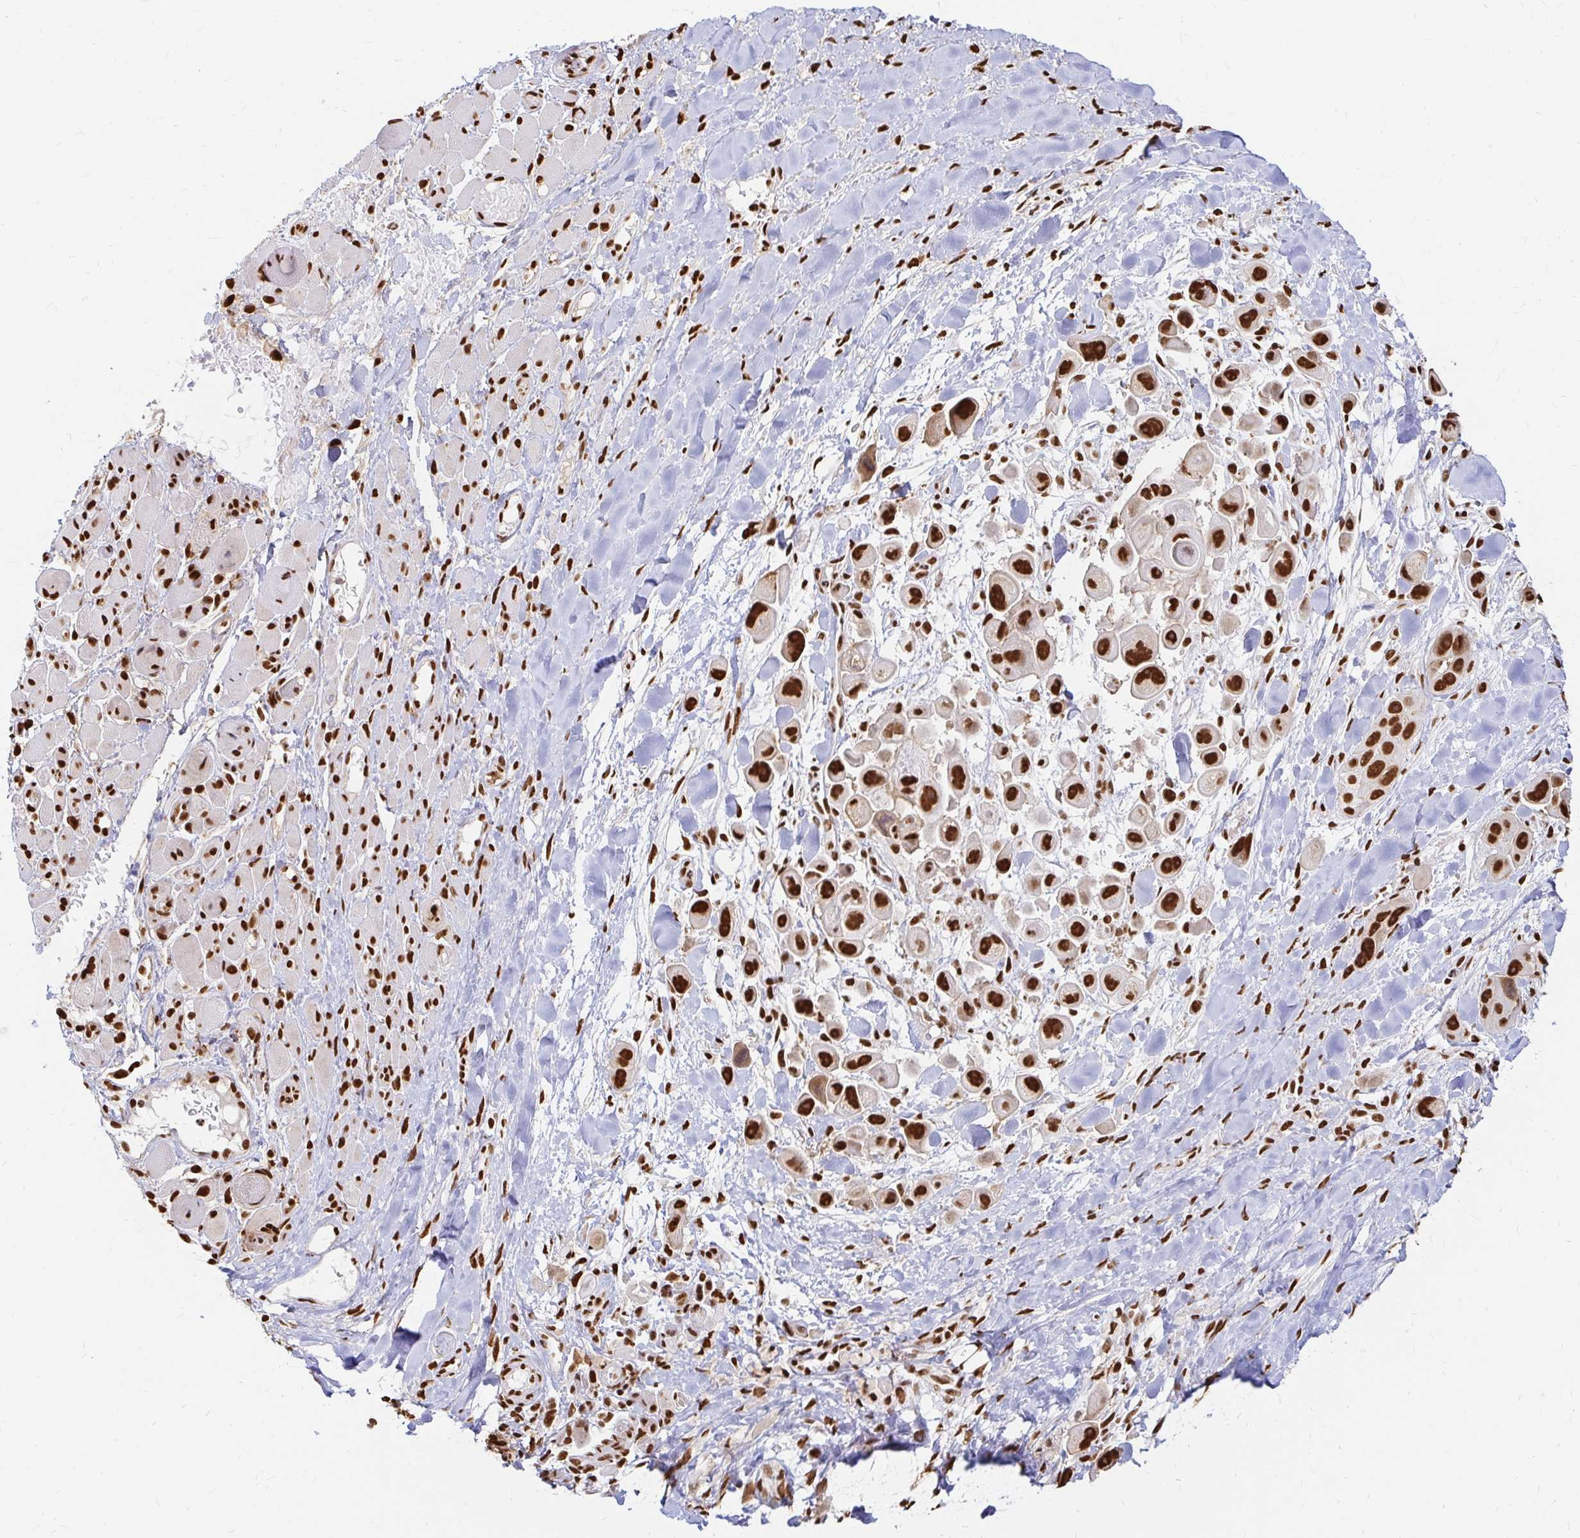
{"staining": {"intensity": "strong", "quantity": ">75%", "location": "nuclear"}, "tissue": "skin cancer", "cell_type": "Tumor cells", "image_type": "cancer", "snomed": [{"axis": "morphology", "description": "Squamous cell carcinoma, NOS"}, {"axis": "topography", "description": "Skin"}], "caption": "Human skin cancer (squamous cell carcinoma) stained with a protein marker demonstrates strong staining in tumor cells.", "gene": "HNRNPU", "patient": {"sex": "male", "age": 67}}